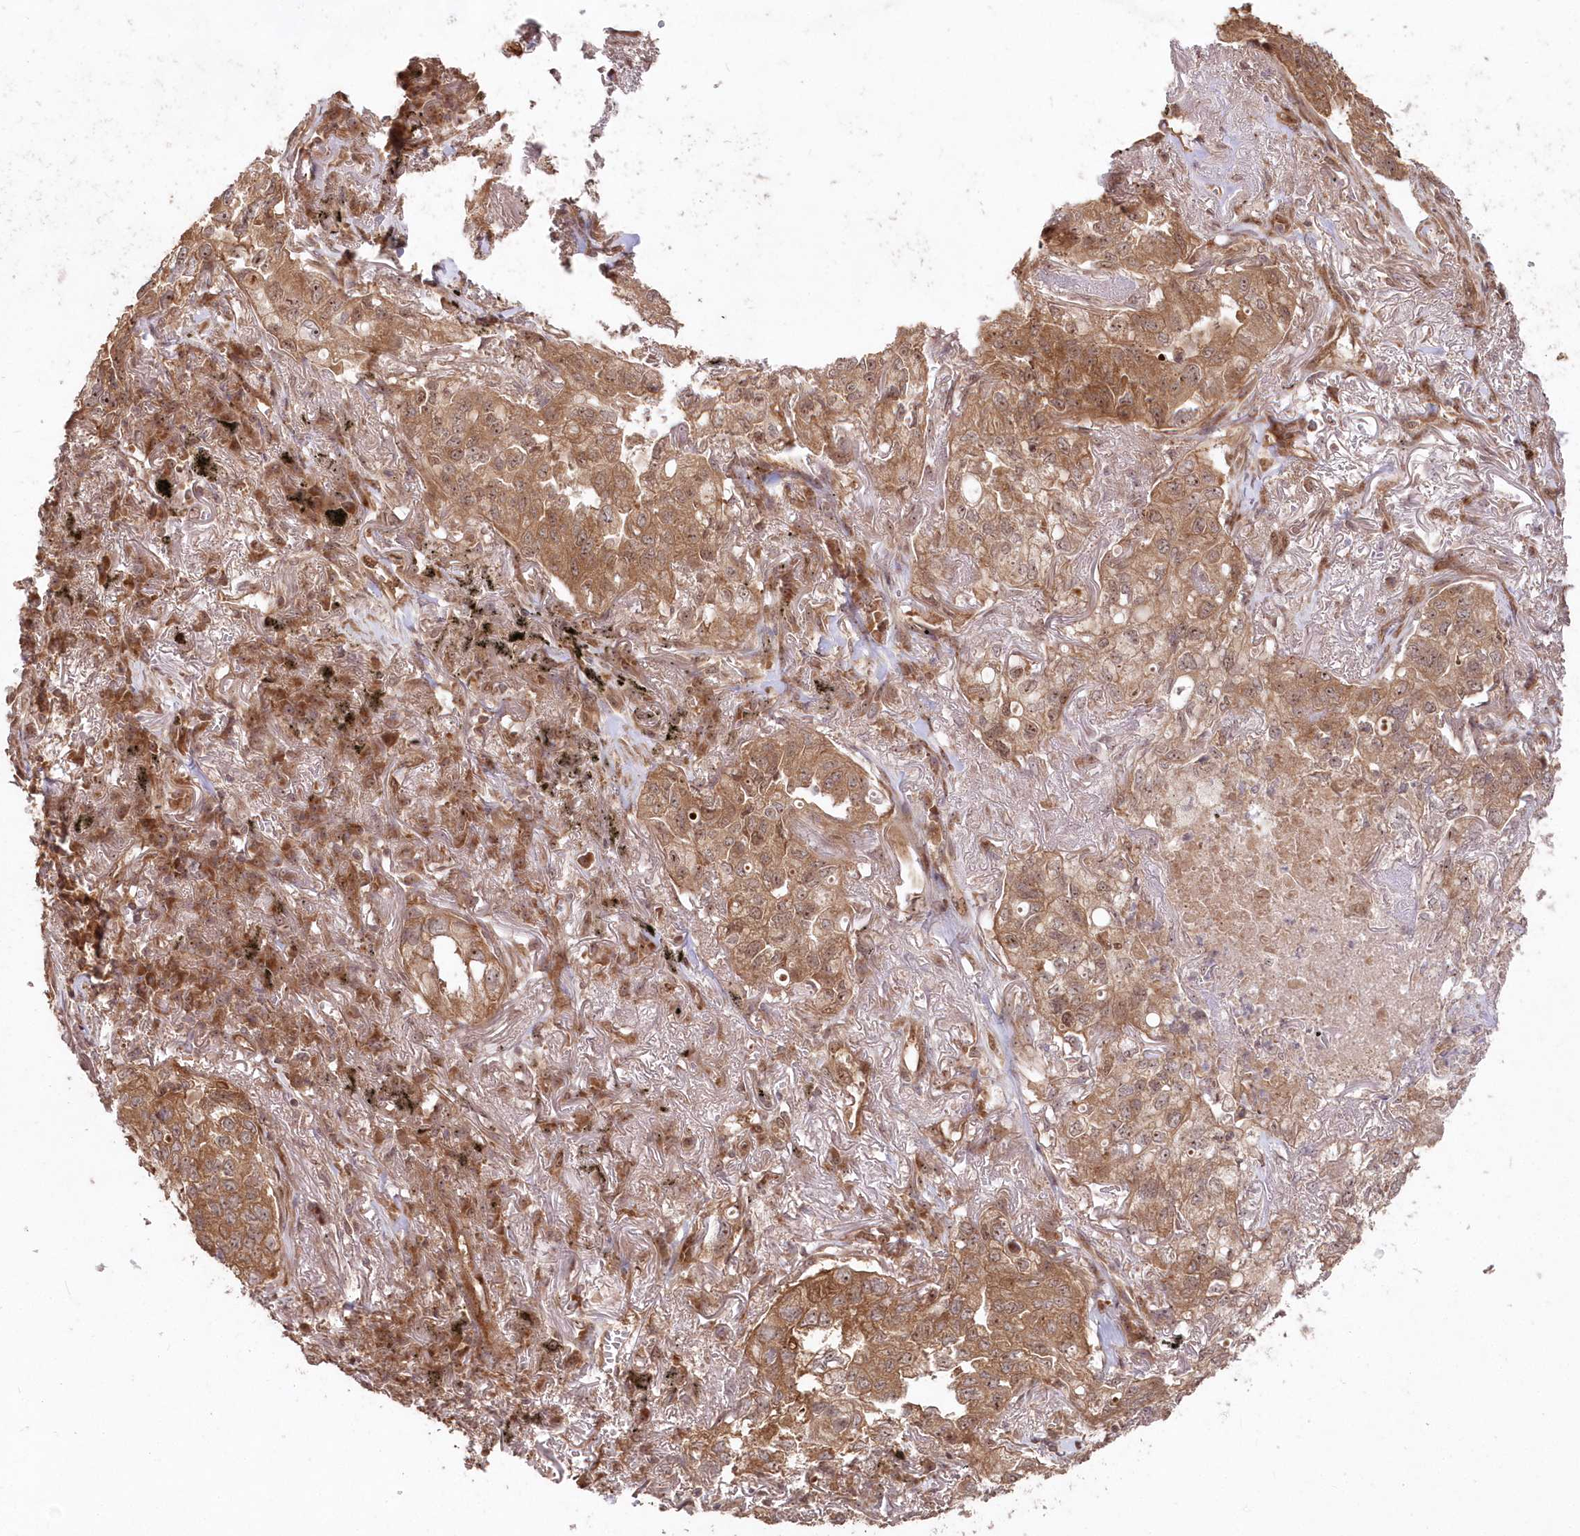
{"staining": {"intensity": "moderate", "quantity": ">75%", "location": "cytoplasmic/membranous"}, "tissue": "lung cancer", "cell_type": "Tumor cells", "image_type": "cancer", "snomed": [{"axis": "morphology", "description": "Adenocarcinoma, NOS"}, {"axis": "topography", "description": "Lung"}], "caption": "A brown stain shows moderate cytoplasmic/membranous staining of a protein in human lung adenocarcinoma tumor cells.", "gene": "SERINC1", "patient": {"sex": "male", "age": 65}}